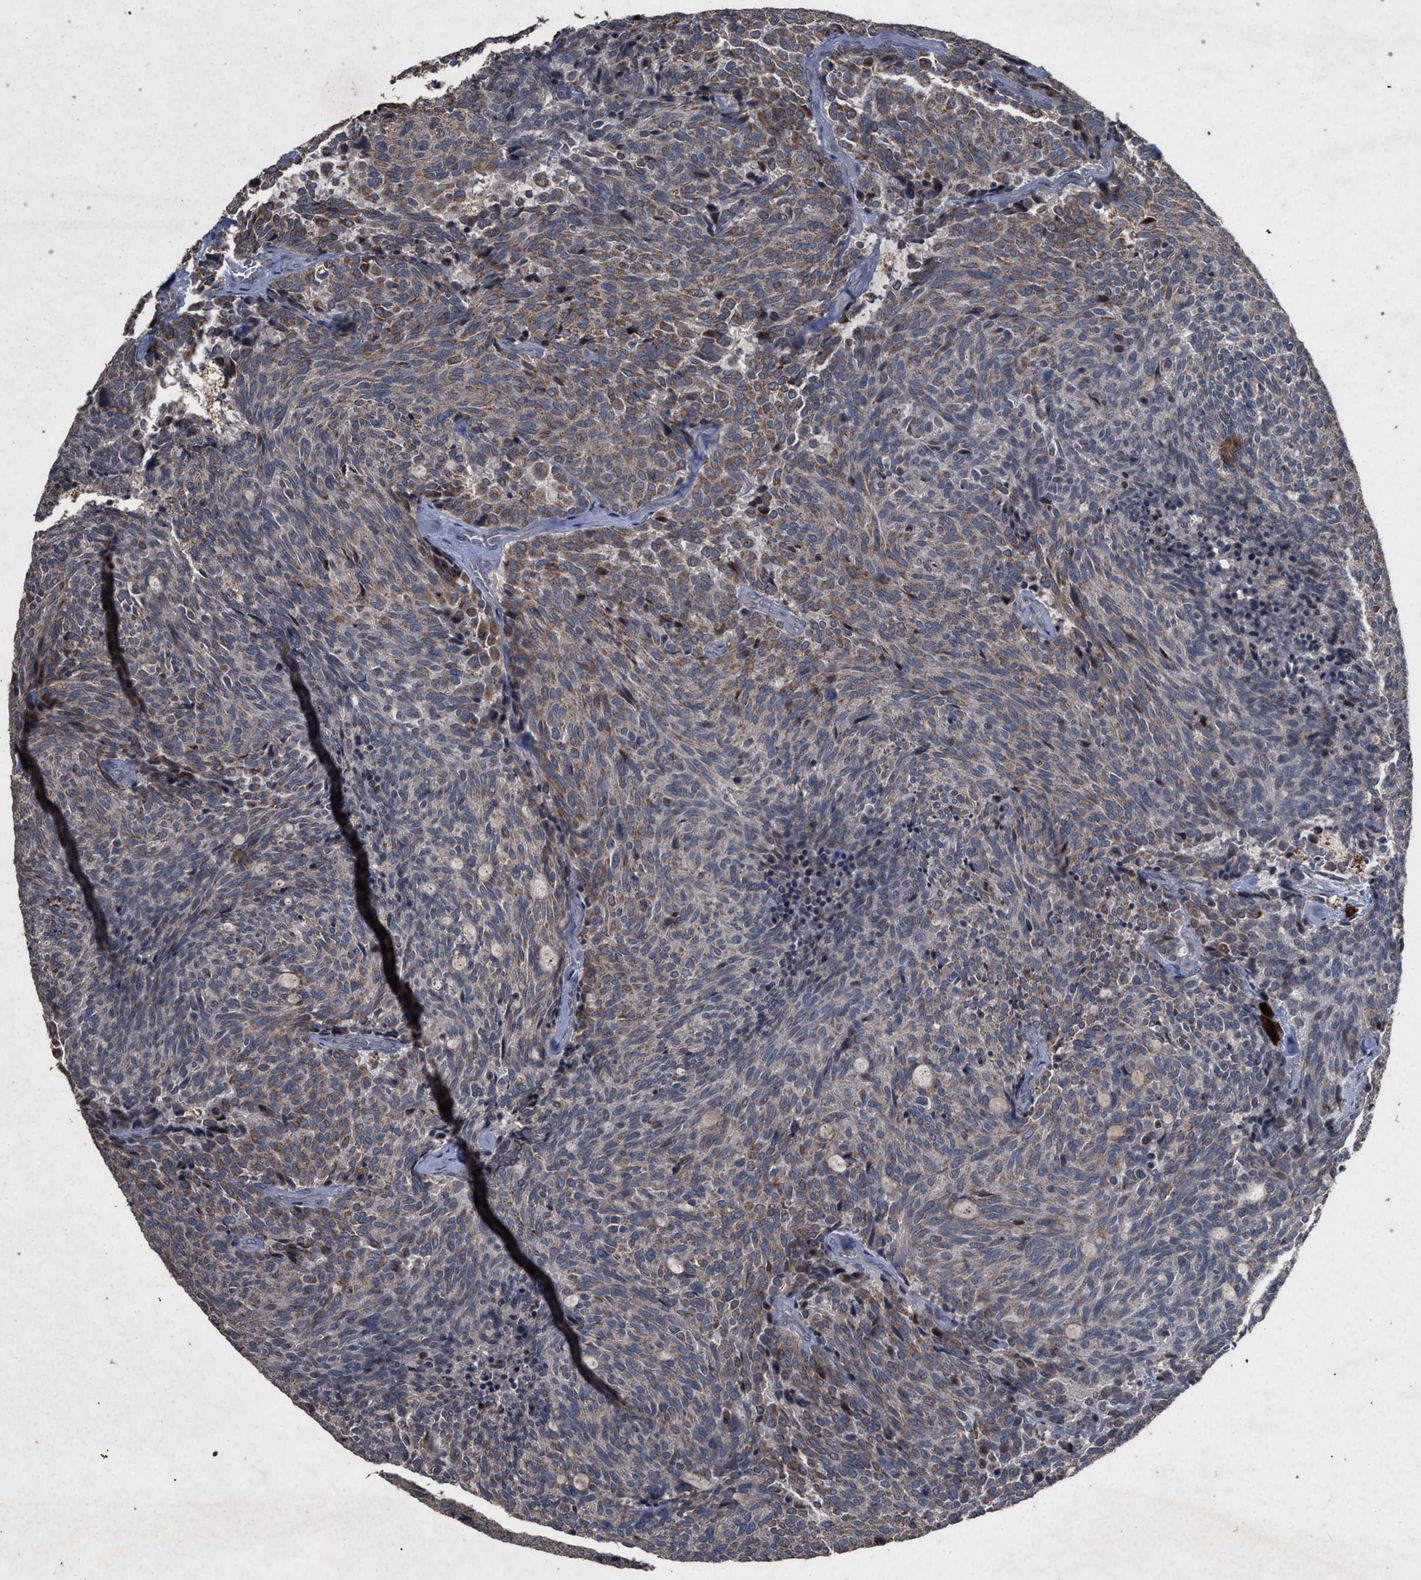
{"staining": {"intensity": "moderate", "quantity": "25%-75%", "location": "cytoplasmic/membranous"}, "tissue": "carcinoid", "cell_type": "Tumor cells", "image_type": "cancer", "snomed": [{"axis": "morphology", "description": "Carcinoid, malignant, NOS"}, {"axis": "topography", "description": "Pancreas"}], "caption": "Immunohistochemical staining of human carcinoid reveals moderate cytoplasmic/membranous protein expression in about 25%-75% of tumor cells.", "gene": "PKD2L1", "patient": {"sex": "female", "age": 54}}